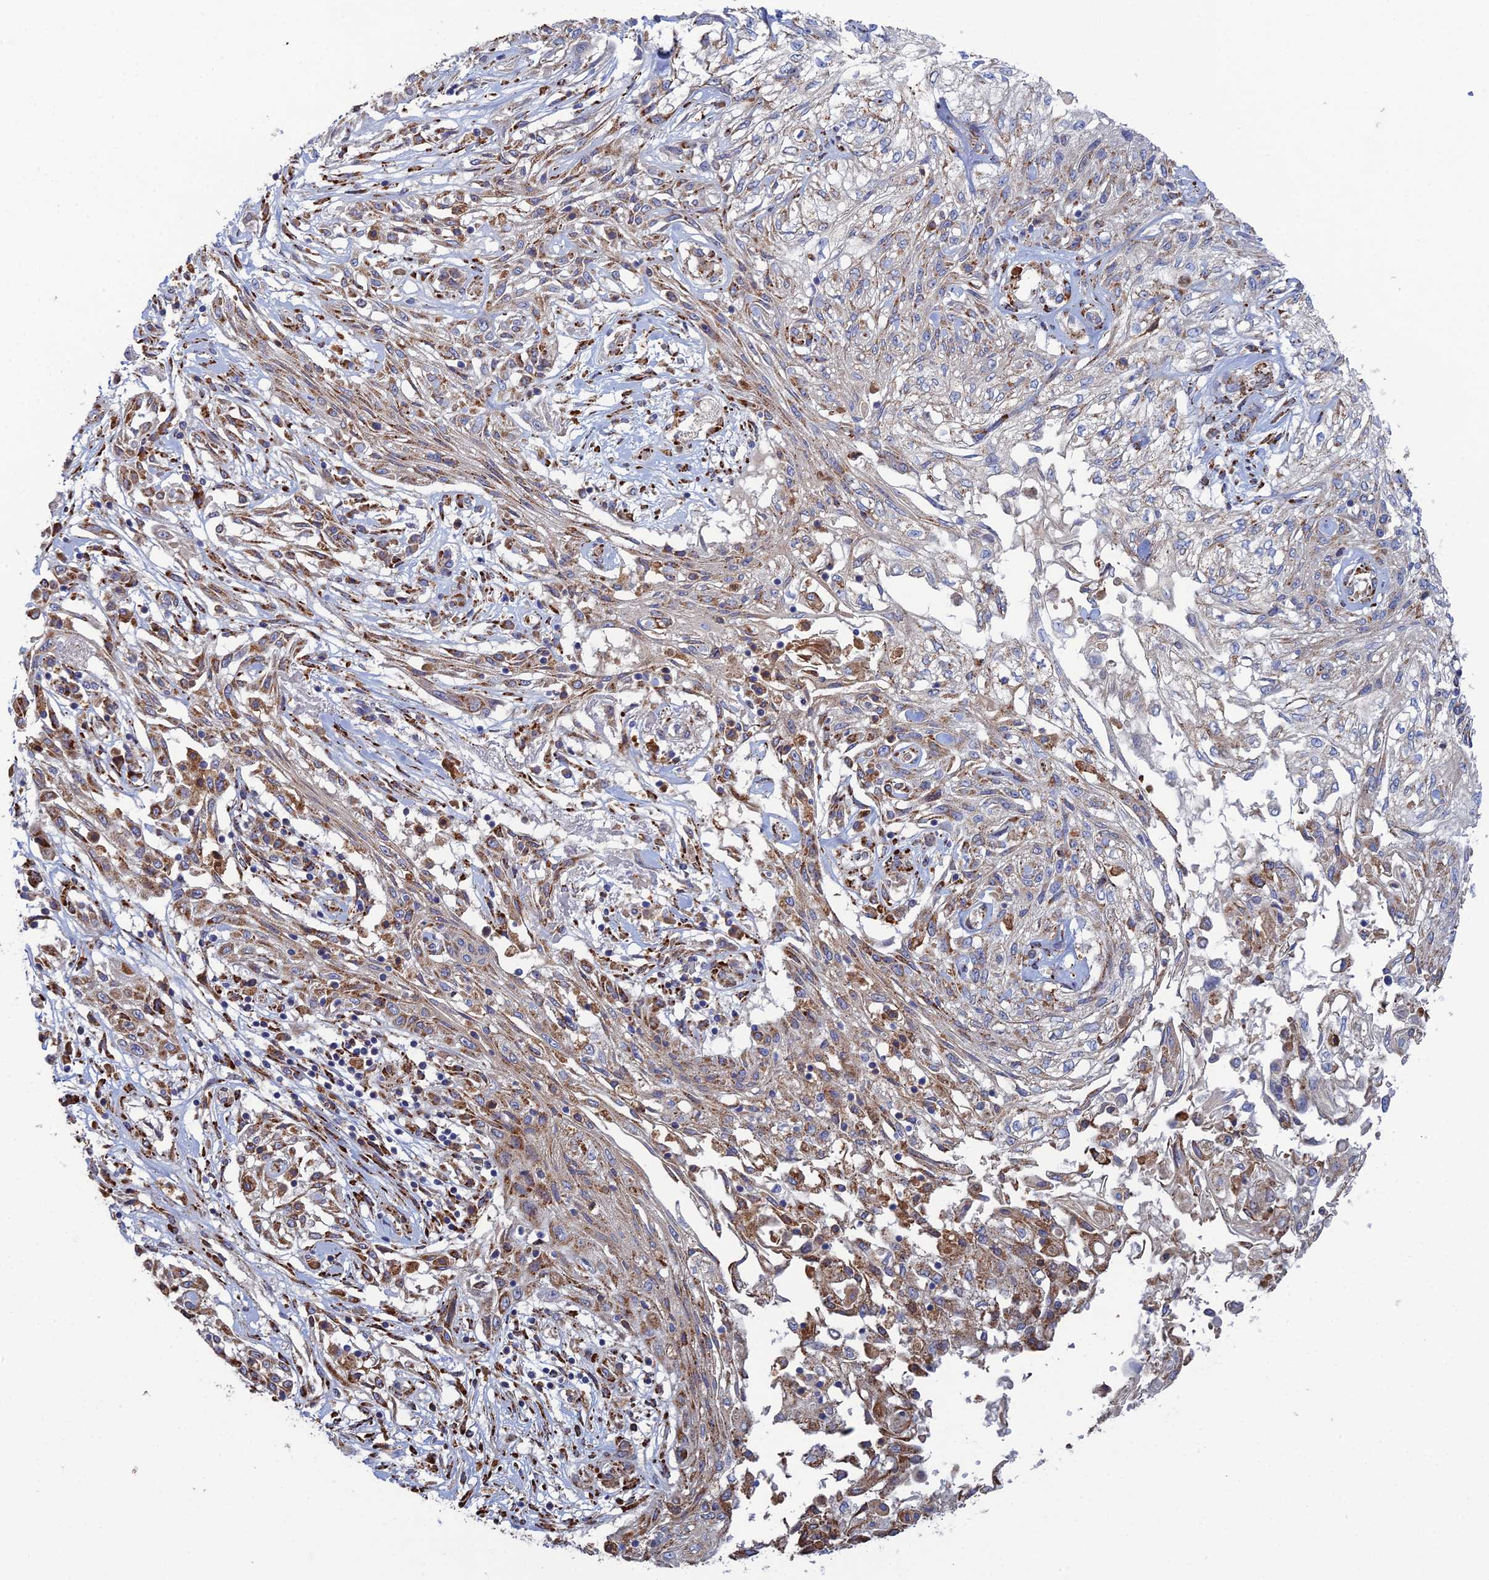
{"staining": {"intensity": "moderate", "quantity": "<25%", "location": "cytoplasmic/membranous"}, "tissue": "skin cancer", "cell_type": "Tumor cells", "image_type": "cancer", "snomed": [{"axis": "morphology", "description": "Squamous cell carcinoma, NOS"}, {"axis": "morphology", "description": "Squamous cell carcinoma, metastatic, NOS"}, {"axis": "topography", "description": "Skin"}, {"axis": "topography", "description": "Lymph node"}], "caption": "Immunohistochemistry of human skin cancer displays low levels of moderate cytoplasmic/membranous positivity in about <25% of tumor cells.", "gene": "TRAPPC6A", "patient": {"sex": "male", "age": 75}}